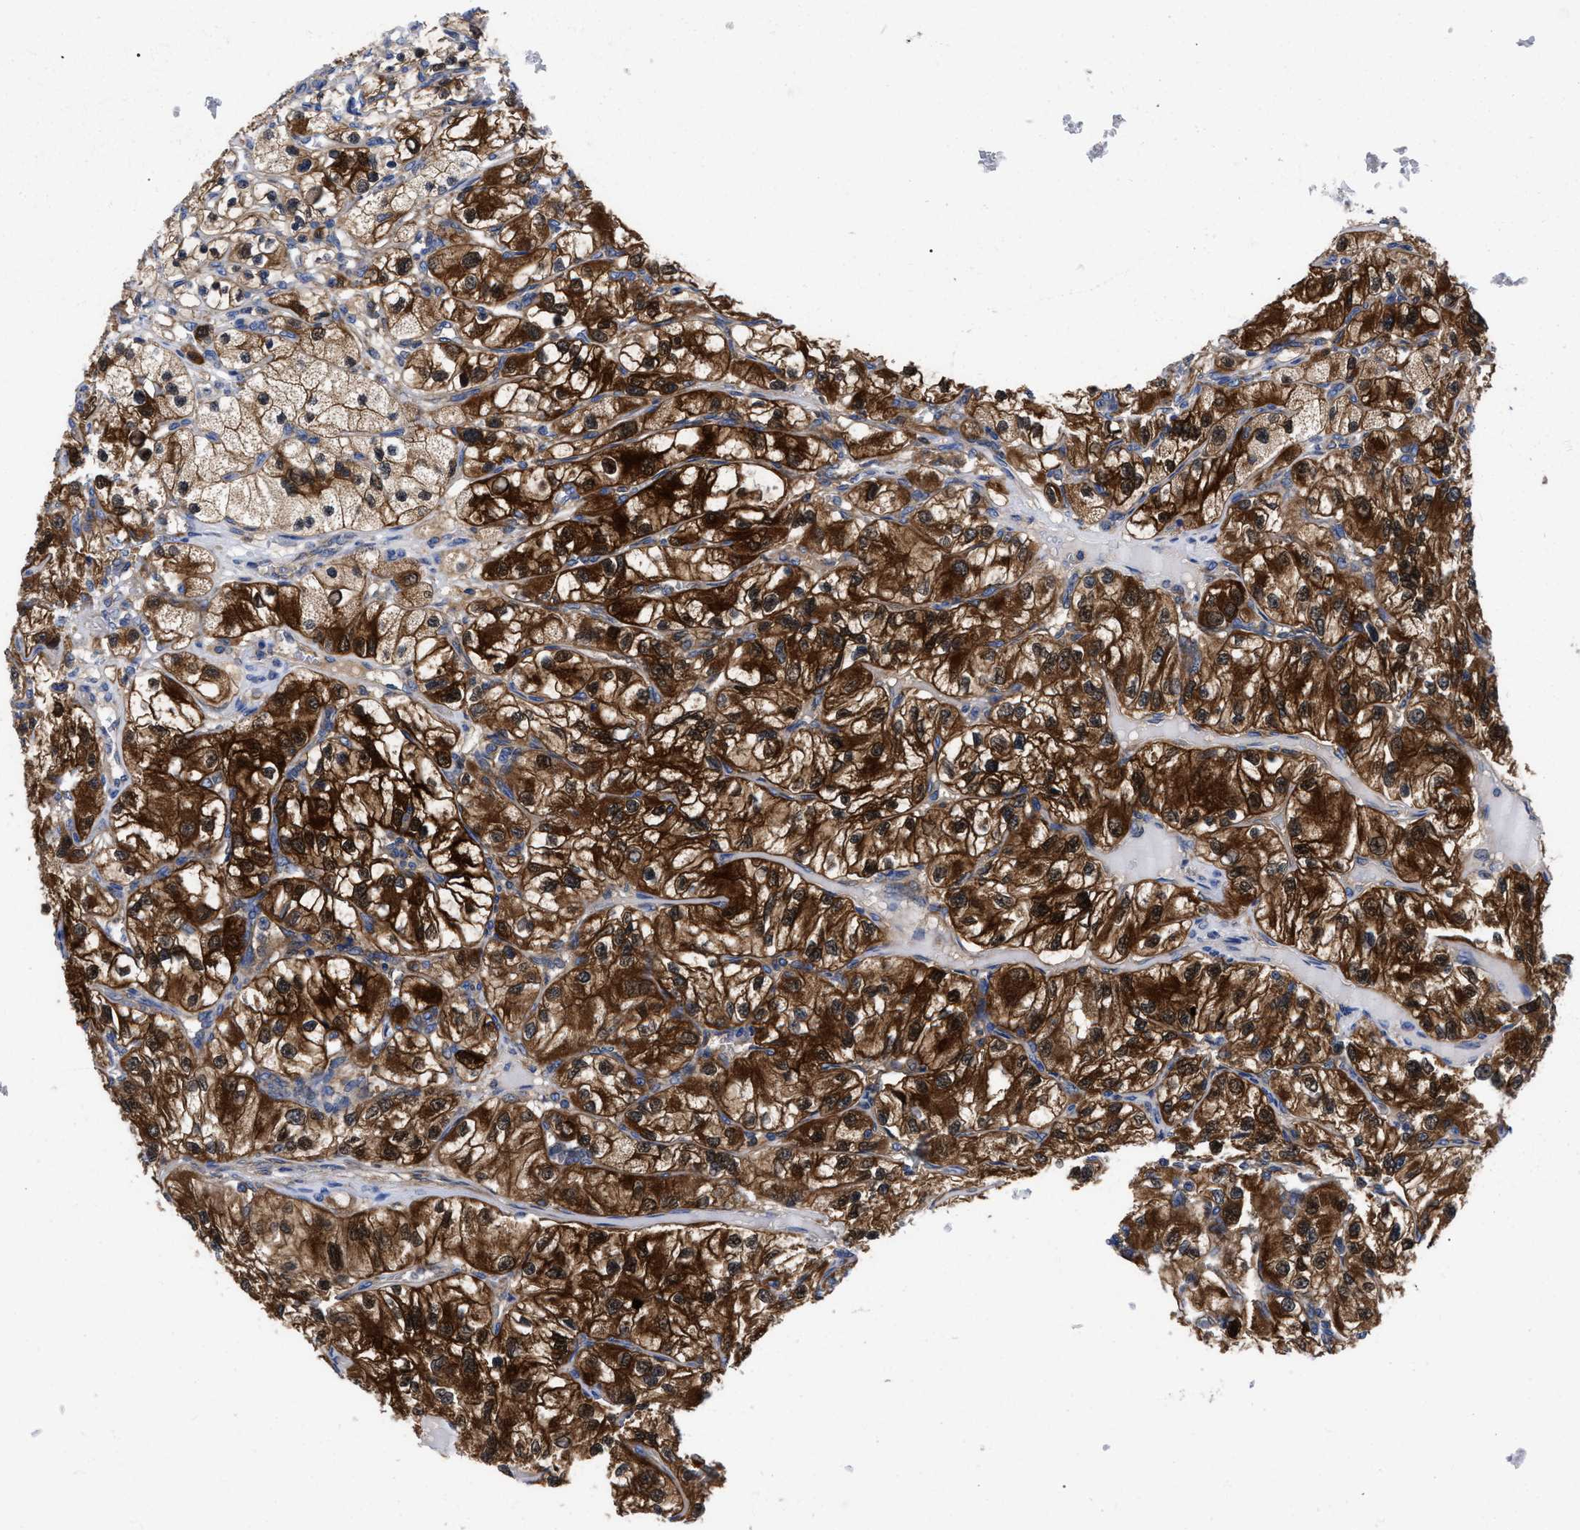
{"staining": {"intensity": "strong", "quantity": ">75%", "location": "cytoplasmic/membranous"}, "tissue": "renal cancer", "cell_type": "Tumor cells", "image_type": "cancer", "snomed": [{"axis": "morphology", "description": "Adenocarcinoma, NOS"}, {"axis": "topography", "description": "Kidney"}], "caption": "Strong cytoplasmic/membranous staining for a protein is identified in about >75% of tumor cells of renal cancer (adenocarcinoma) using immunohistochemistry (IHC).", "gene": "RBKS", "patient": {"sex": "female", "age": 57}}